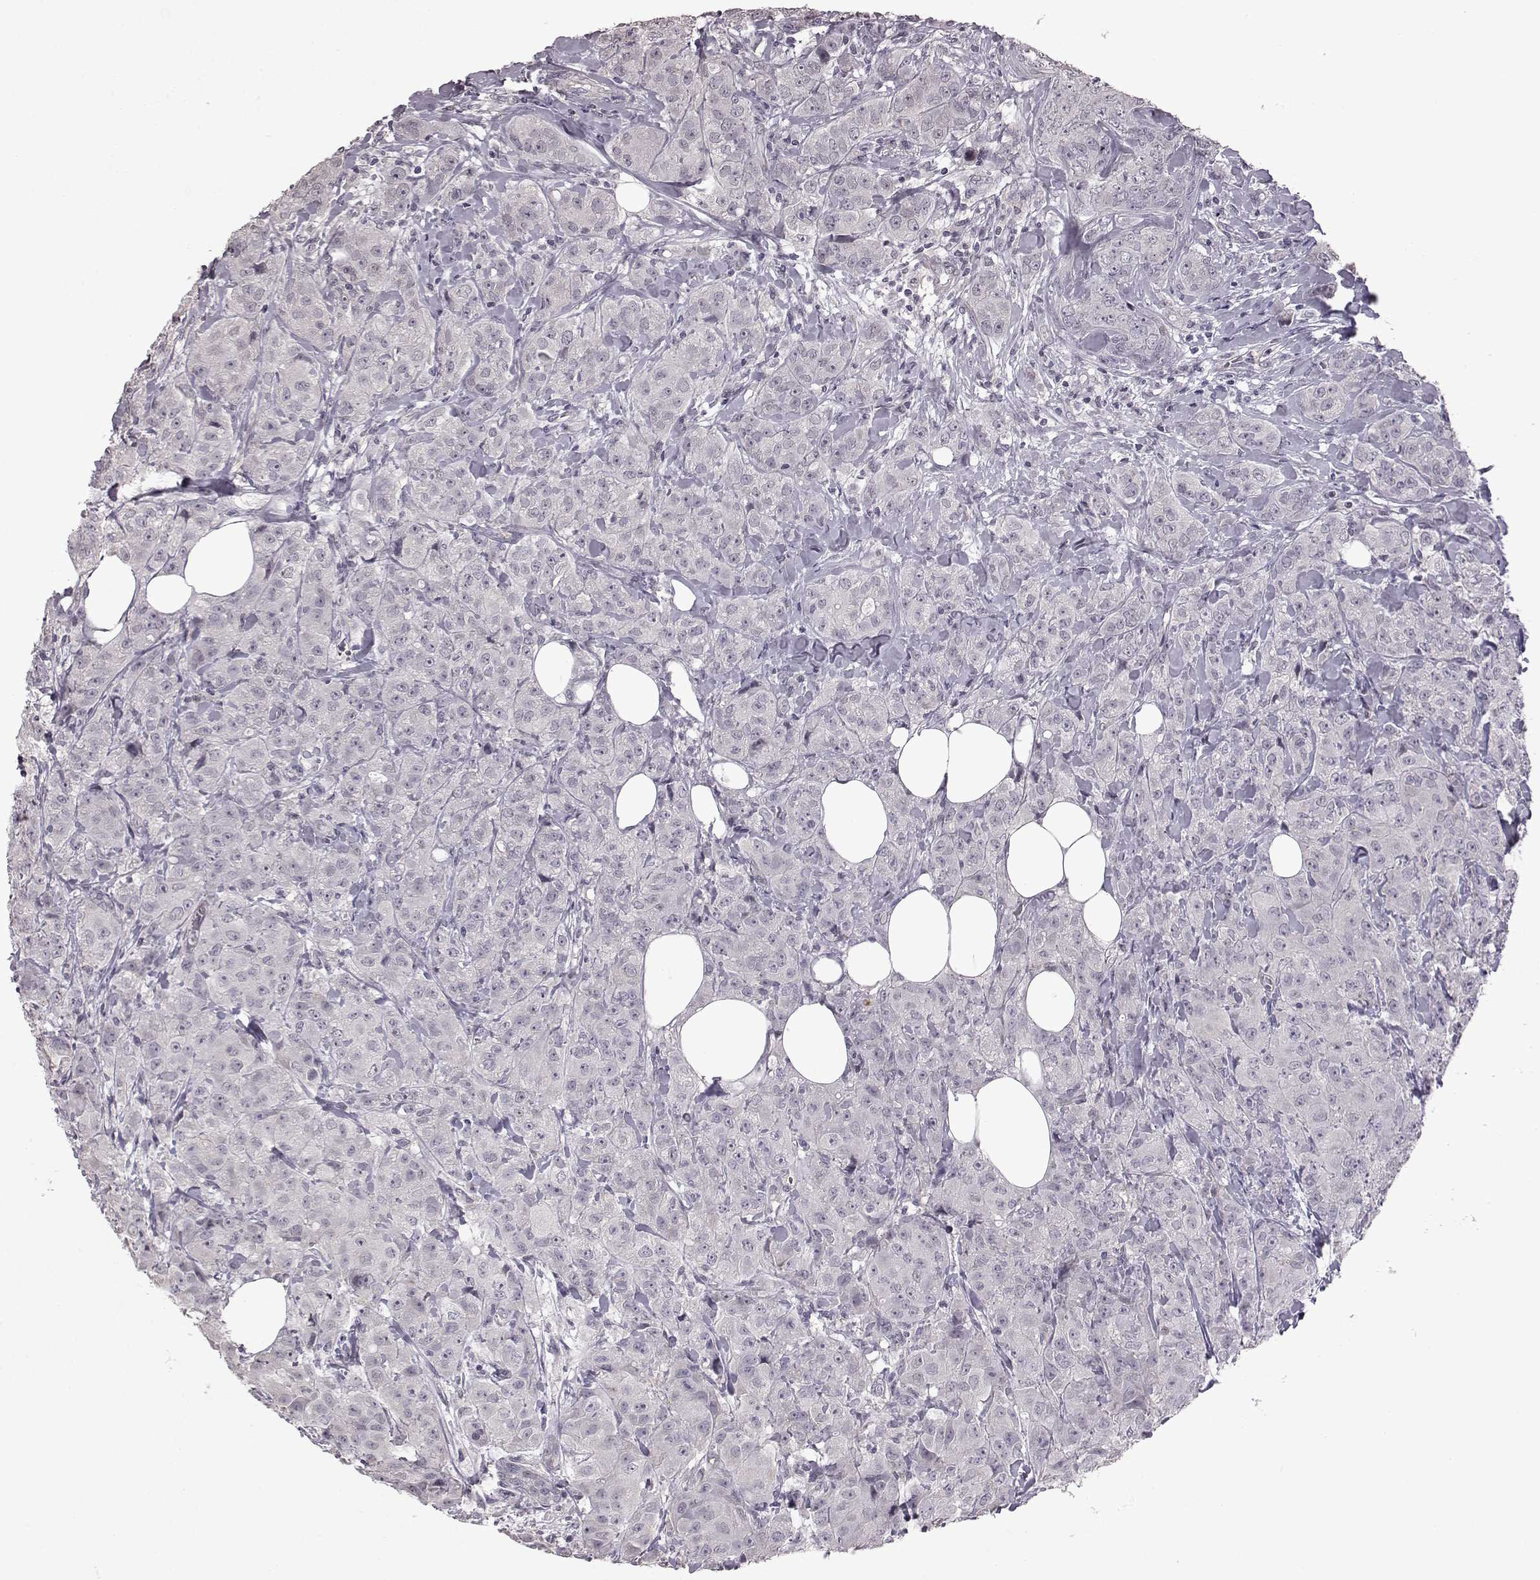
{"staining": {"intensity": "negative", "quantity": "none", "location": "none"}, "tissue": "breast cancer", "cell_type": "Tumor cells", "image_type": "cancer", "snomed": [{"axis": "morphology", "description": "Duct carcinoma"}, {"axis": "topography", "description": "Breast"}], "caption": "DAB (3,3'-diaminobenzidine) immunohistochemical staining of human breast cancer reveals no significant positivity in tumor cells.", "gene": "GAL", "patient": {"sex": "female", "age": 43}}